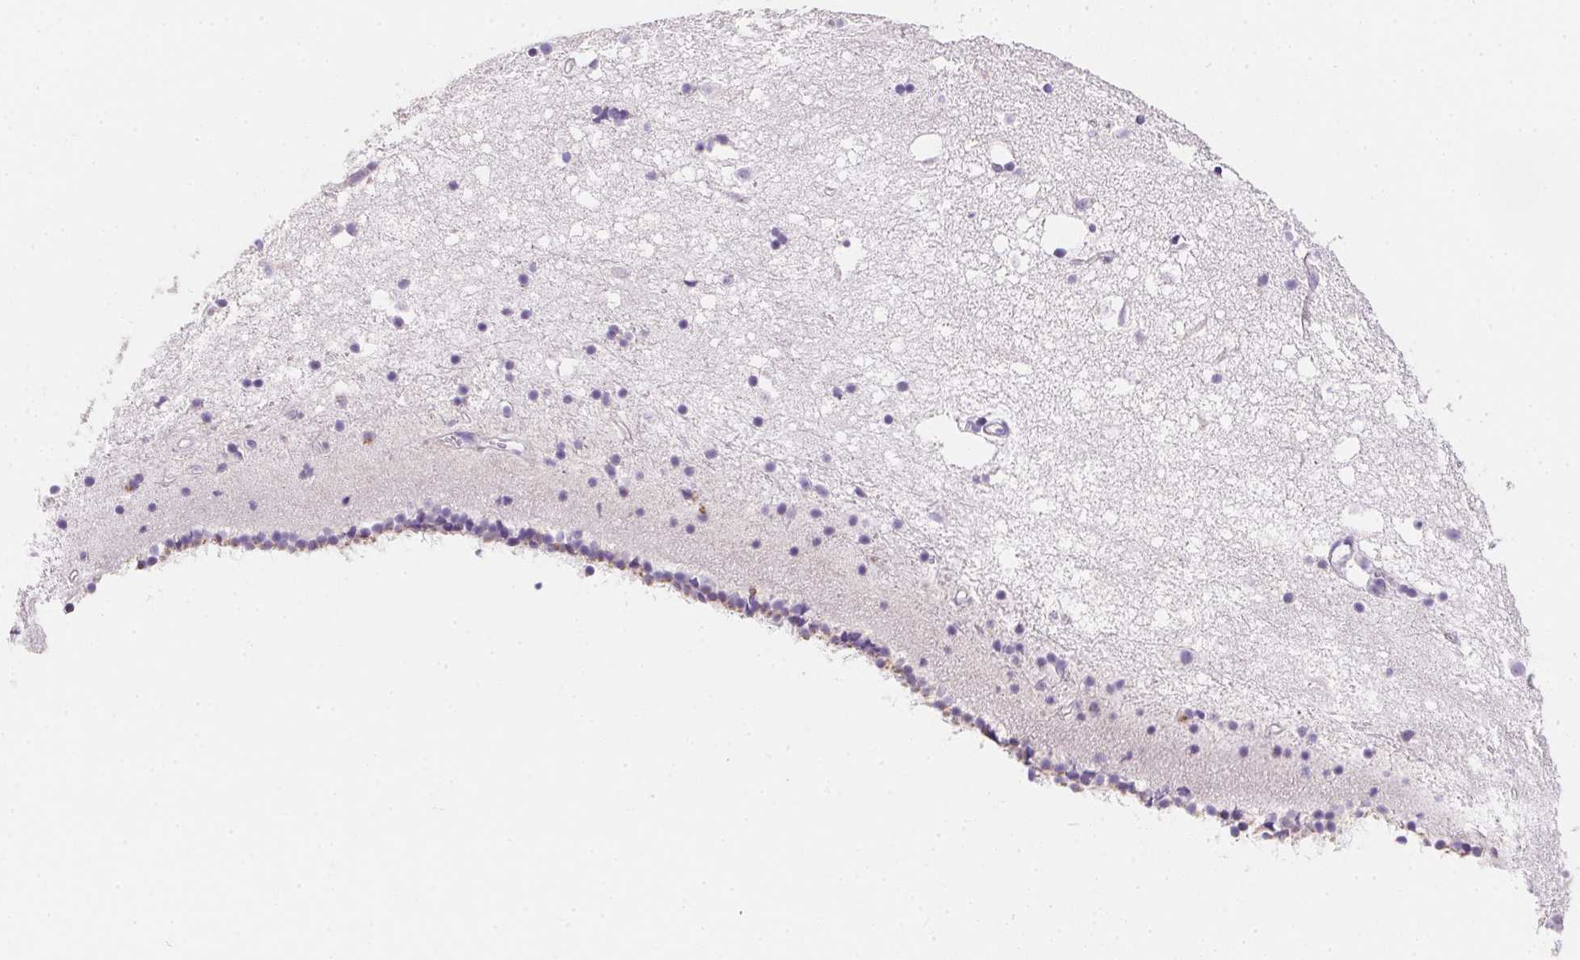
{"staining": {"intensity": "negative", "quantity": "none", "location": "none"}, "tissue": "caudate", "cell_type": "Glial cells", "image_type": "normal", "snomed": [{"axis": "morphology", "description": "Normal tissue, NOS"}, {"axis": "topography", "description": "Lateral ventricle wall"}], "caption": "IHC image of benign caudate: caudate stained with DAB (3,3'-diaminobenzidine) demonstrates no significant protein positivity in glial cells.", "gene": "AQP5", "patient": {"sex": "female", "age": 71}}